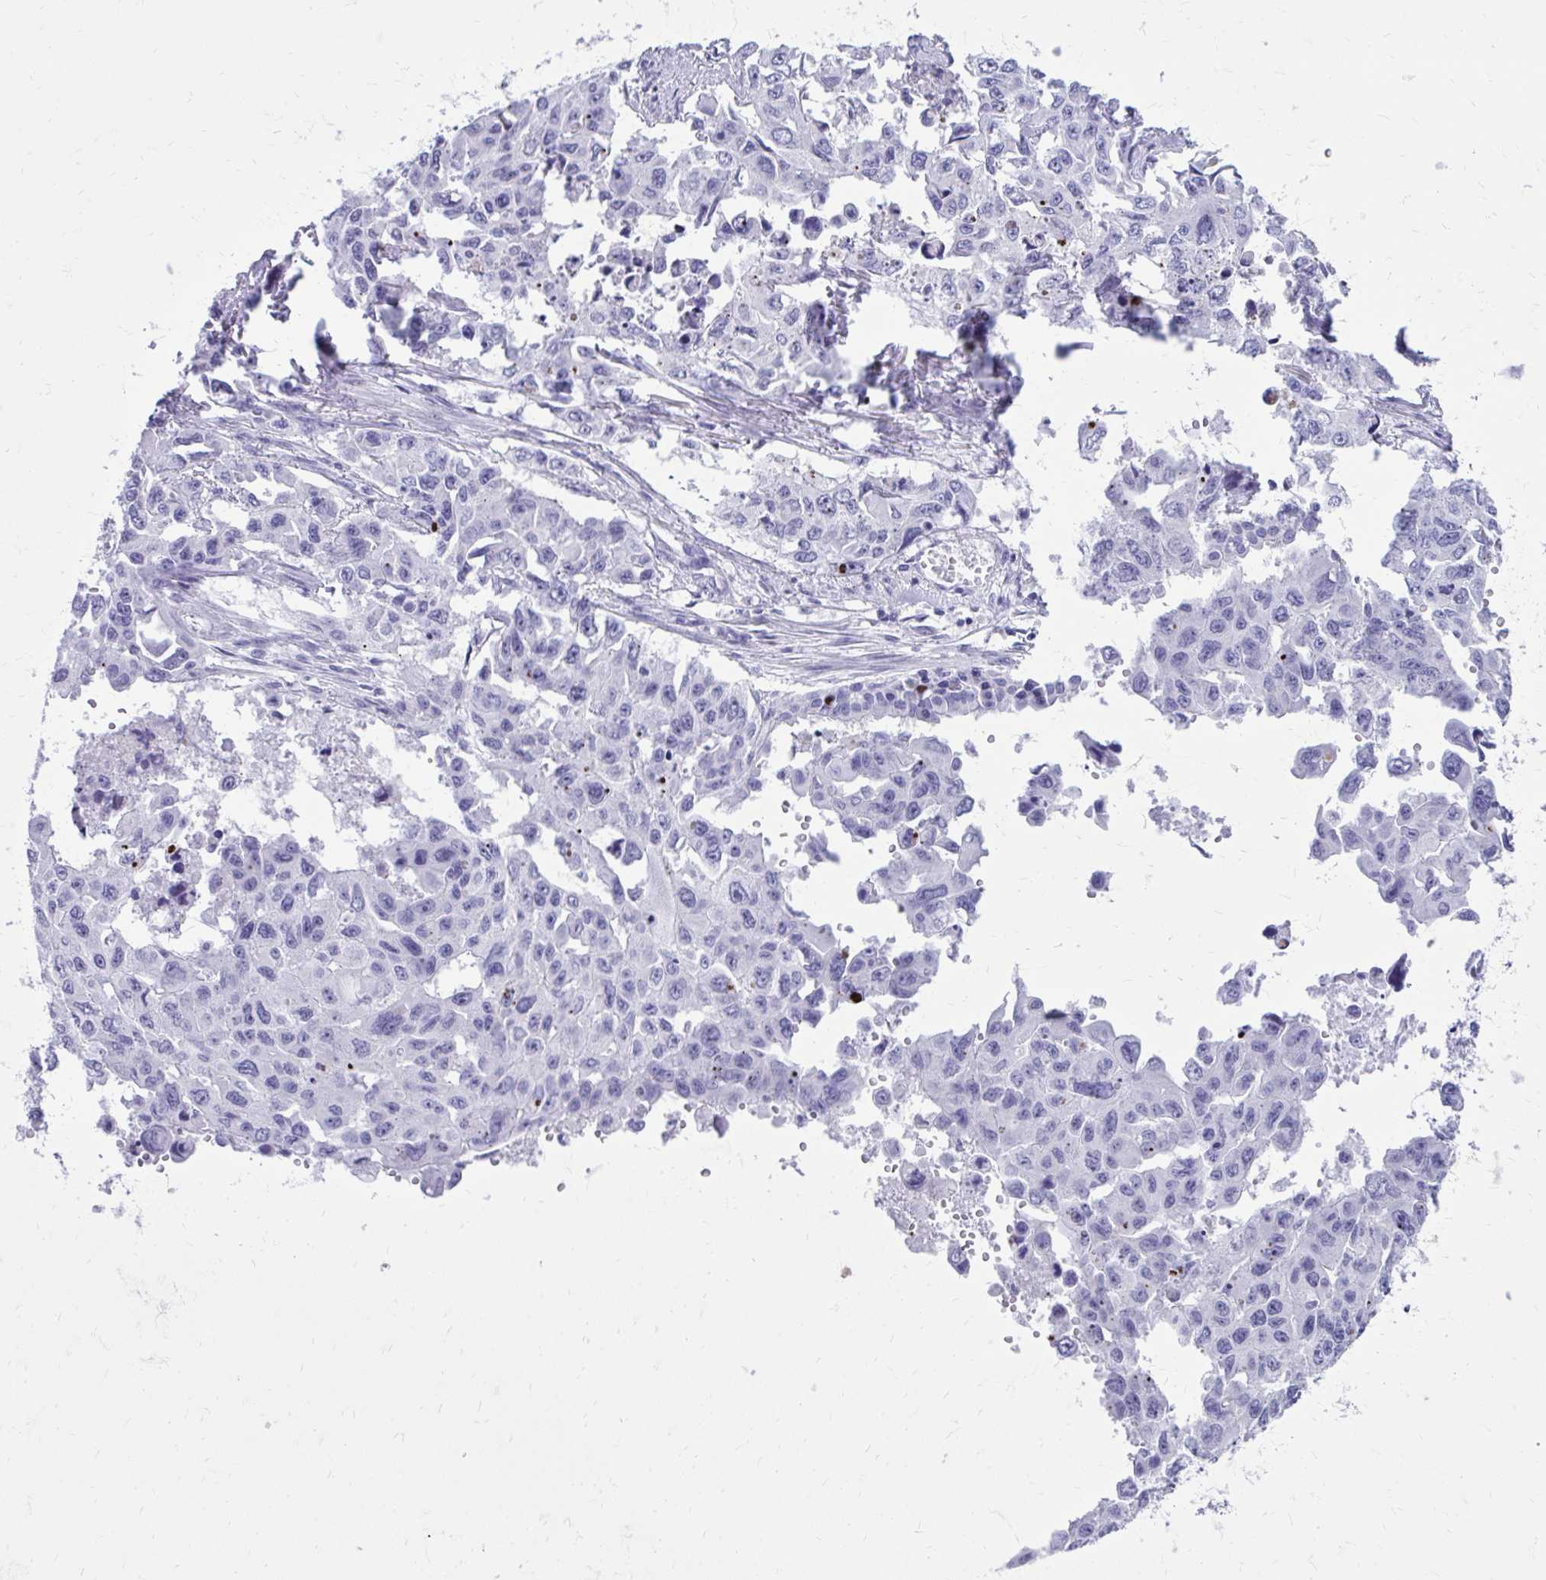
{"staining": {"intensity": "negative", "quantity": "none", "location": "none"}, "tissue": "lung cancer", "cell_type": "Tumor cells", "image_type": "cancer", "snomed": [{"axis": "morphology", "description": "Adenocarcinoma, NOS"}, {"axis": "topography", "description": "Lung"}], "caption": "Tumor cells show no significant staining in lung cancer (adenocarcinoma).", "gene": "LCN15", "patient": {"sex": "male", "age": 64}}